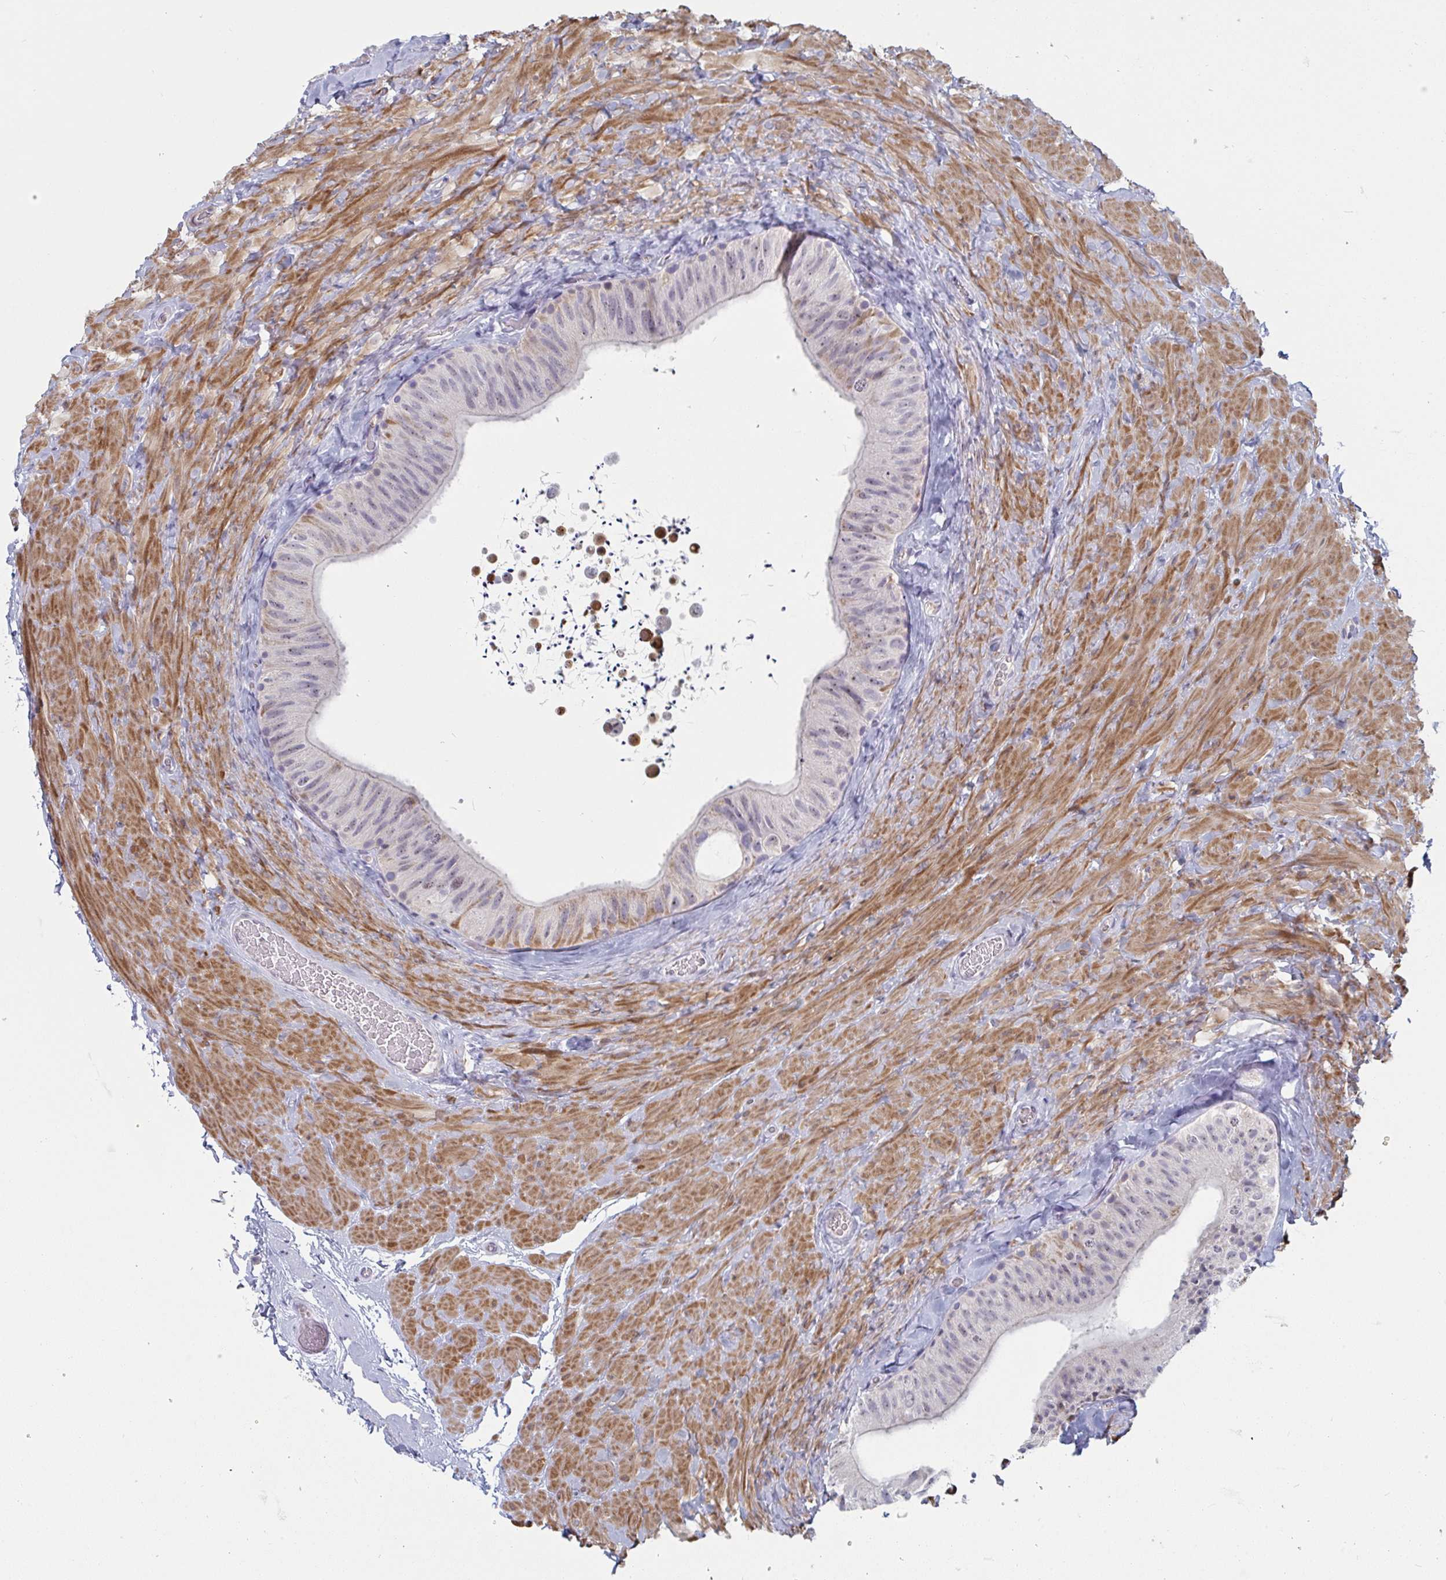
{"staining": {"intensity": "weak", "quantity": "25%-75%", "location": "cytoplasmic/membranous,nuclear"}, "tissue": "epididymis", "cell_type": "Glandular cells", "image_type": "normal", "snomed": [{"axis": "morphology", "description": "Normal tissue, NOS"}, {"axis": "topography", "description": "Epididymis, spermatic cord, NOS"}, {"axis": "topography", "description": "Epididymis"}], "caption": "Brown immunohistochemical staining in benign human epididymis exhibits weak cytoplasmic/membranous,nuclear positivity in about 25%-75% of glandular cells.", "gene": "CENPT", "patient": {"sex": "male", "age": 31}}